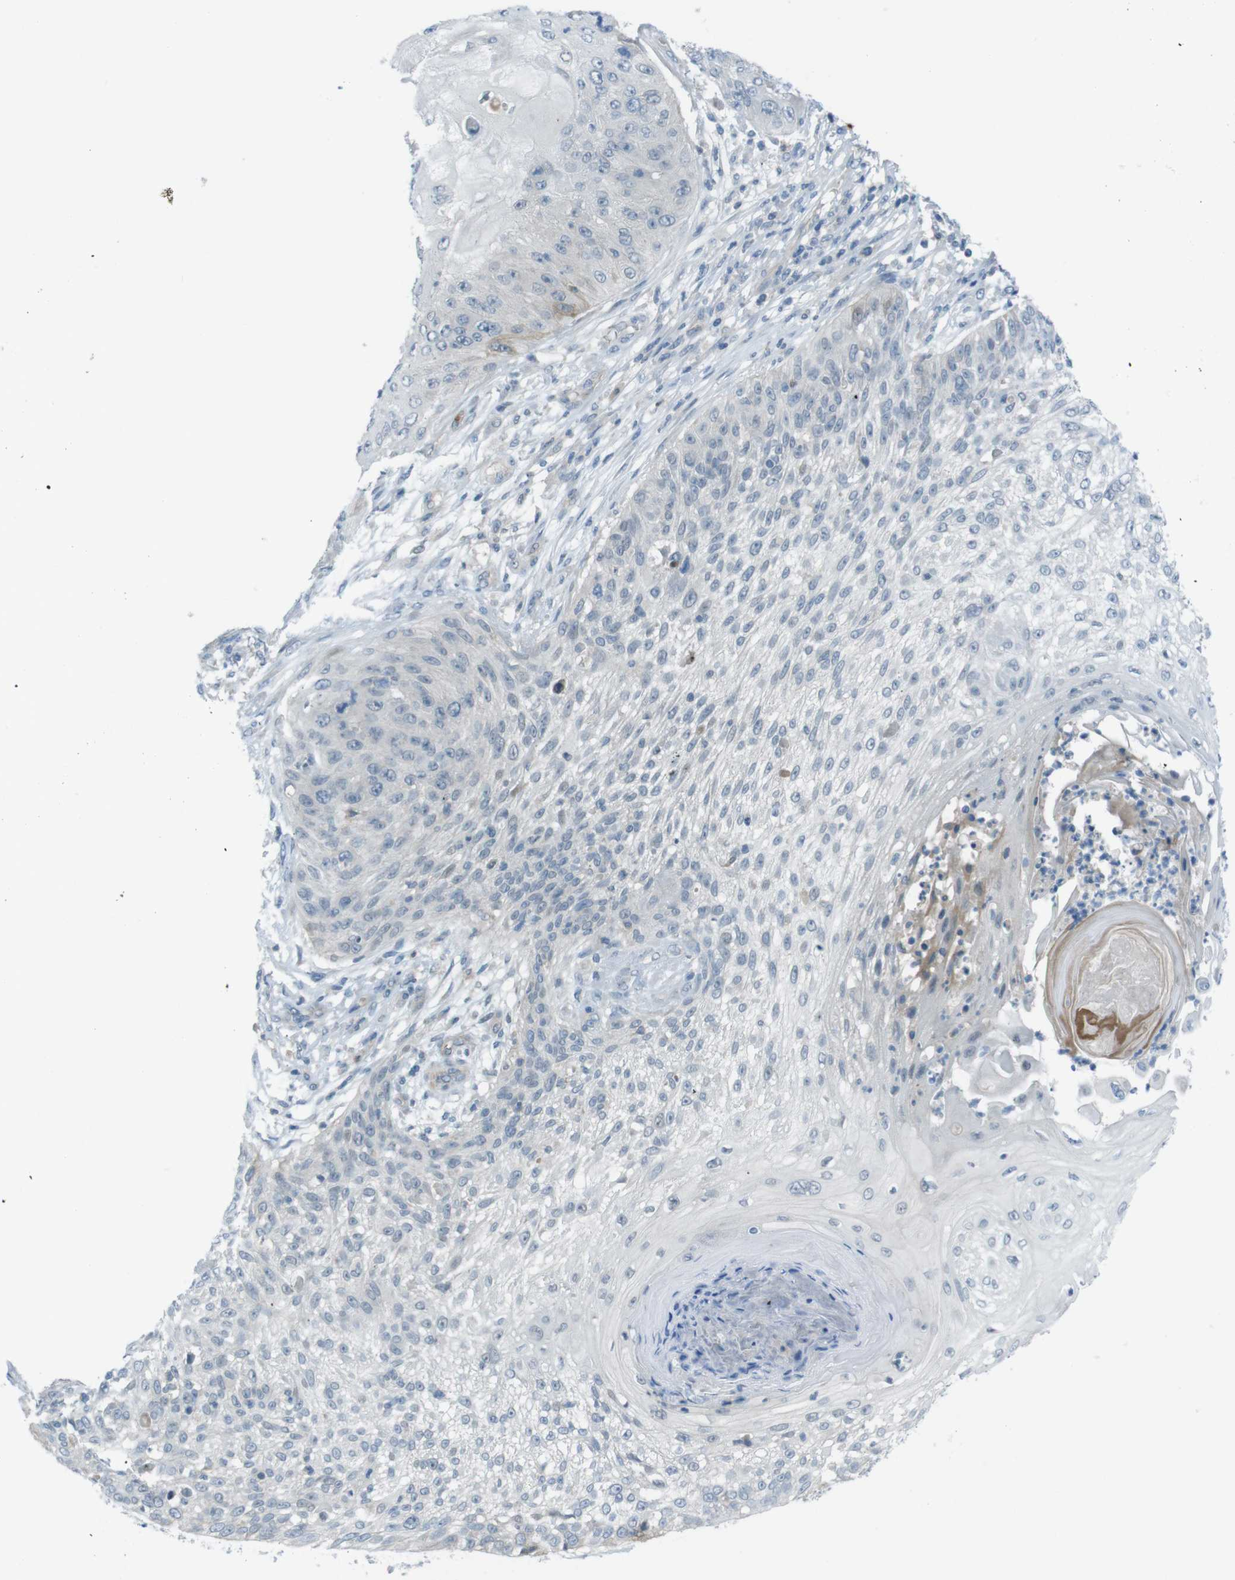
{"staining": {"intensity": "negative", "quantity": "none", "location": "none"}, "tissue": "skin cancer", "cell_type": "Tumor cells", "image_type": "cancer", "snomed": [{"axis": "morphology", "description": "Squamous cell carcinoma, NOS"}, {"axis": "topography", "description": "Skin"}], "caption": "Immunohistochemistry (IHC) micrograph of human skin squamous cell carcinoma stained for a protein (brown), which displays no staining in tumor cells.", "gene": "ZDHHC20", "patient": {"sex": "female", "age": 80}}